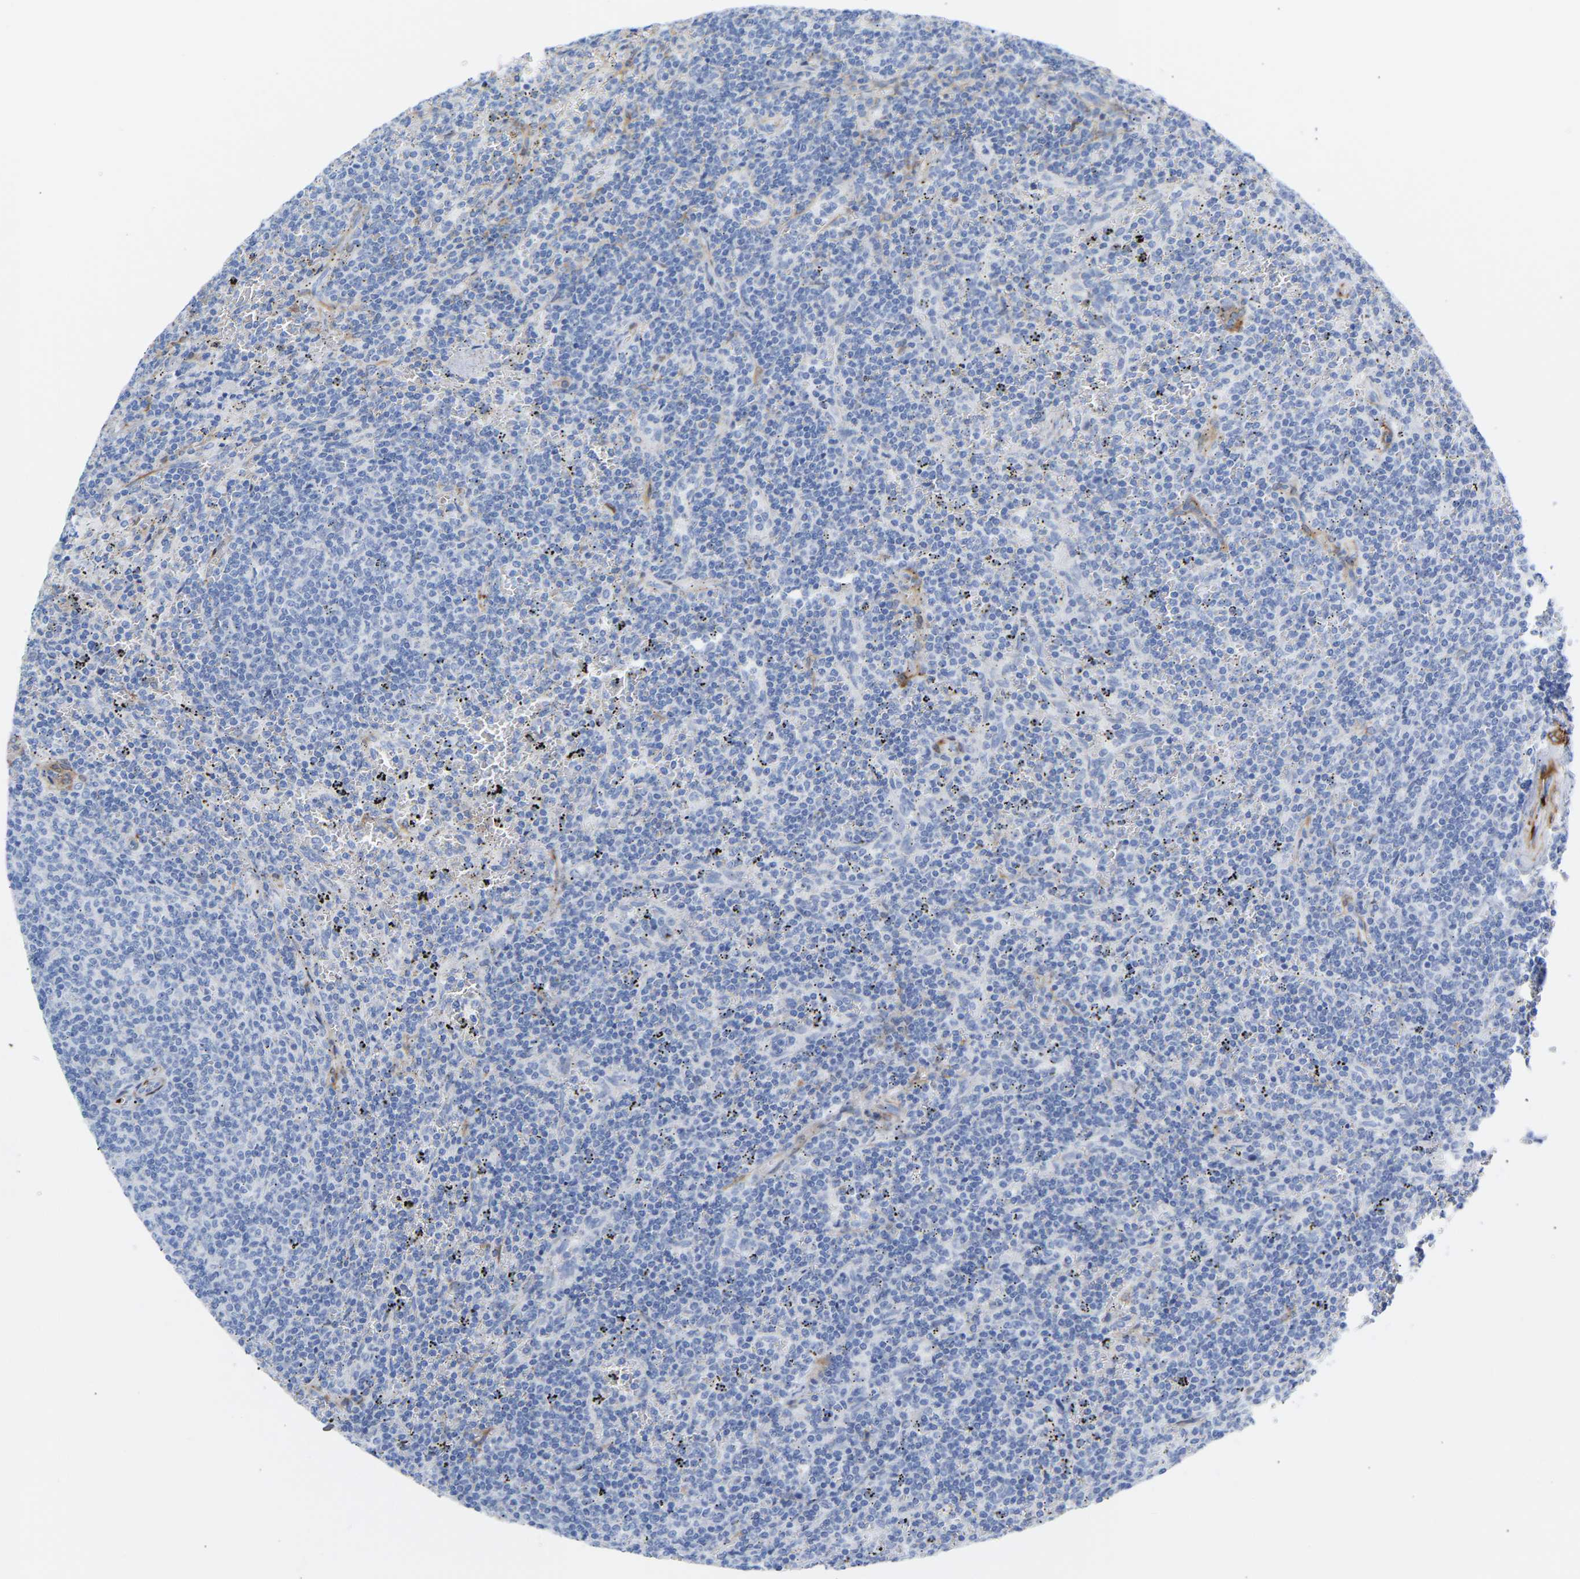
{"staining": {"intensity": "negative", "quantity": "none", "location": "none"}, "tissue": "lymphoma", "cell_type": "Tumor cells", "image_type": "cancer", "snomed": [{"axis": "morphology", "description": "Malignant lymphoma, non-Hodgkin's type, Low grade"}, {"axis": "topography", "description": "Spleen"}], "caption": "Immunohistochemistry image of human malignant lymphoma, non-Hodgkin's type (low-grade) stained for a protein (brown), which demonstrates no positivity in tumor cells. (DAB (3,3'-diaminobenzidine) immunohistochemistry, high magnification).", "gene": "AMPH", "patient": {"sex": "female", "age": 50}}